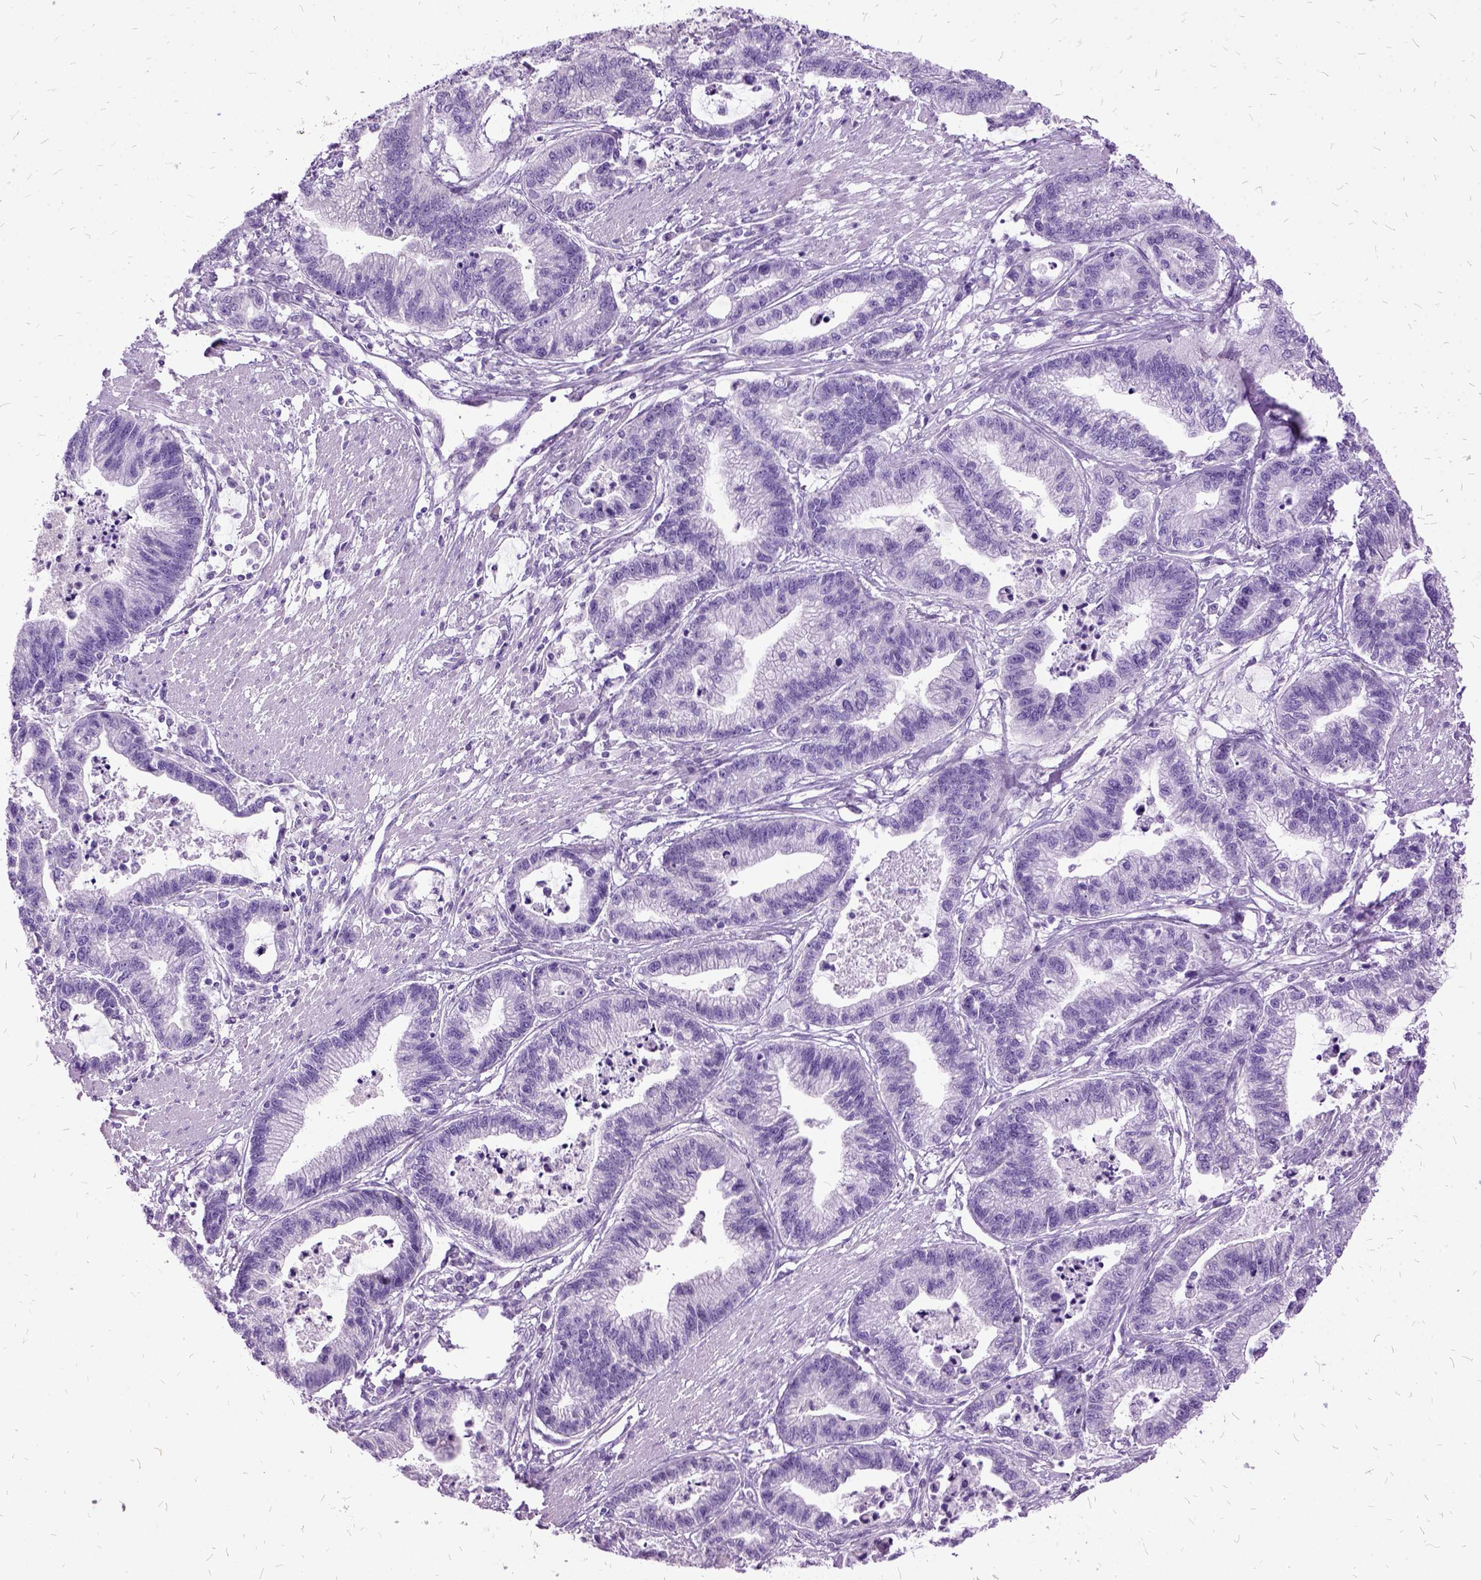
{"staining": {"intensity": "negative", "quantity": "none", "location": "none"}, "tissue": "stomach cancer", "cell_type": "Tumor cells", "image_type": "cancer", "snomed": [{"axis": "morphology", "description": "Adenocarcinoma, NOS"}, {"axis": "topography", "description": "Stomach"}], "caption": "An immunohistochemistry (IHC) image of adenocarcinoma (stomach) is shown. There is no staining in tumor cells of adenocarcinoma (stomach).", "gene": "MME", "patient": {"sex": "male", "age": 83}}